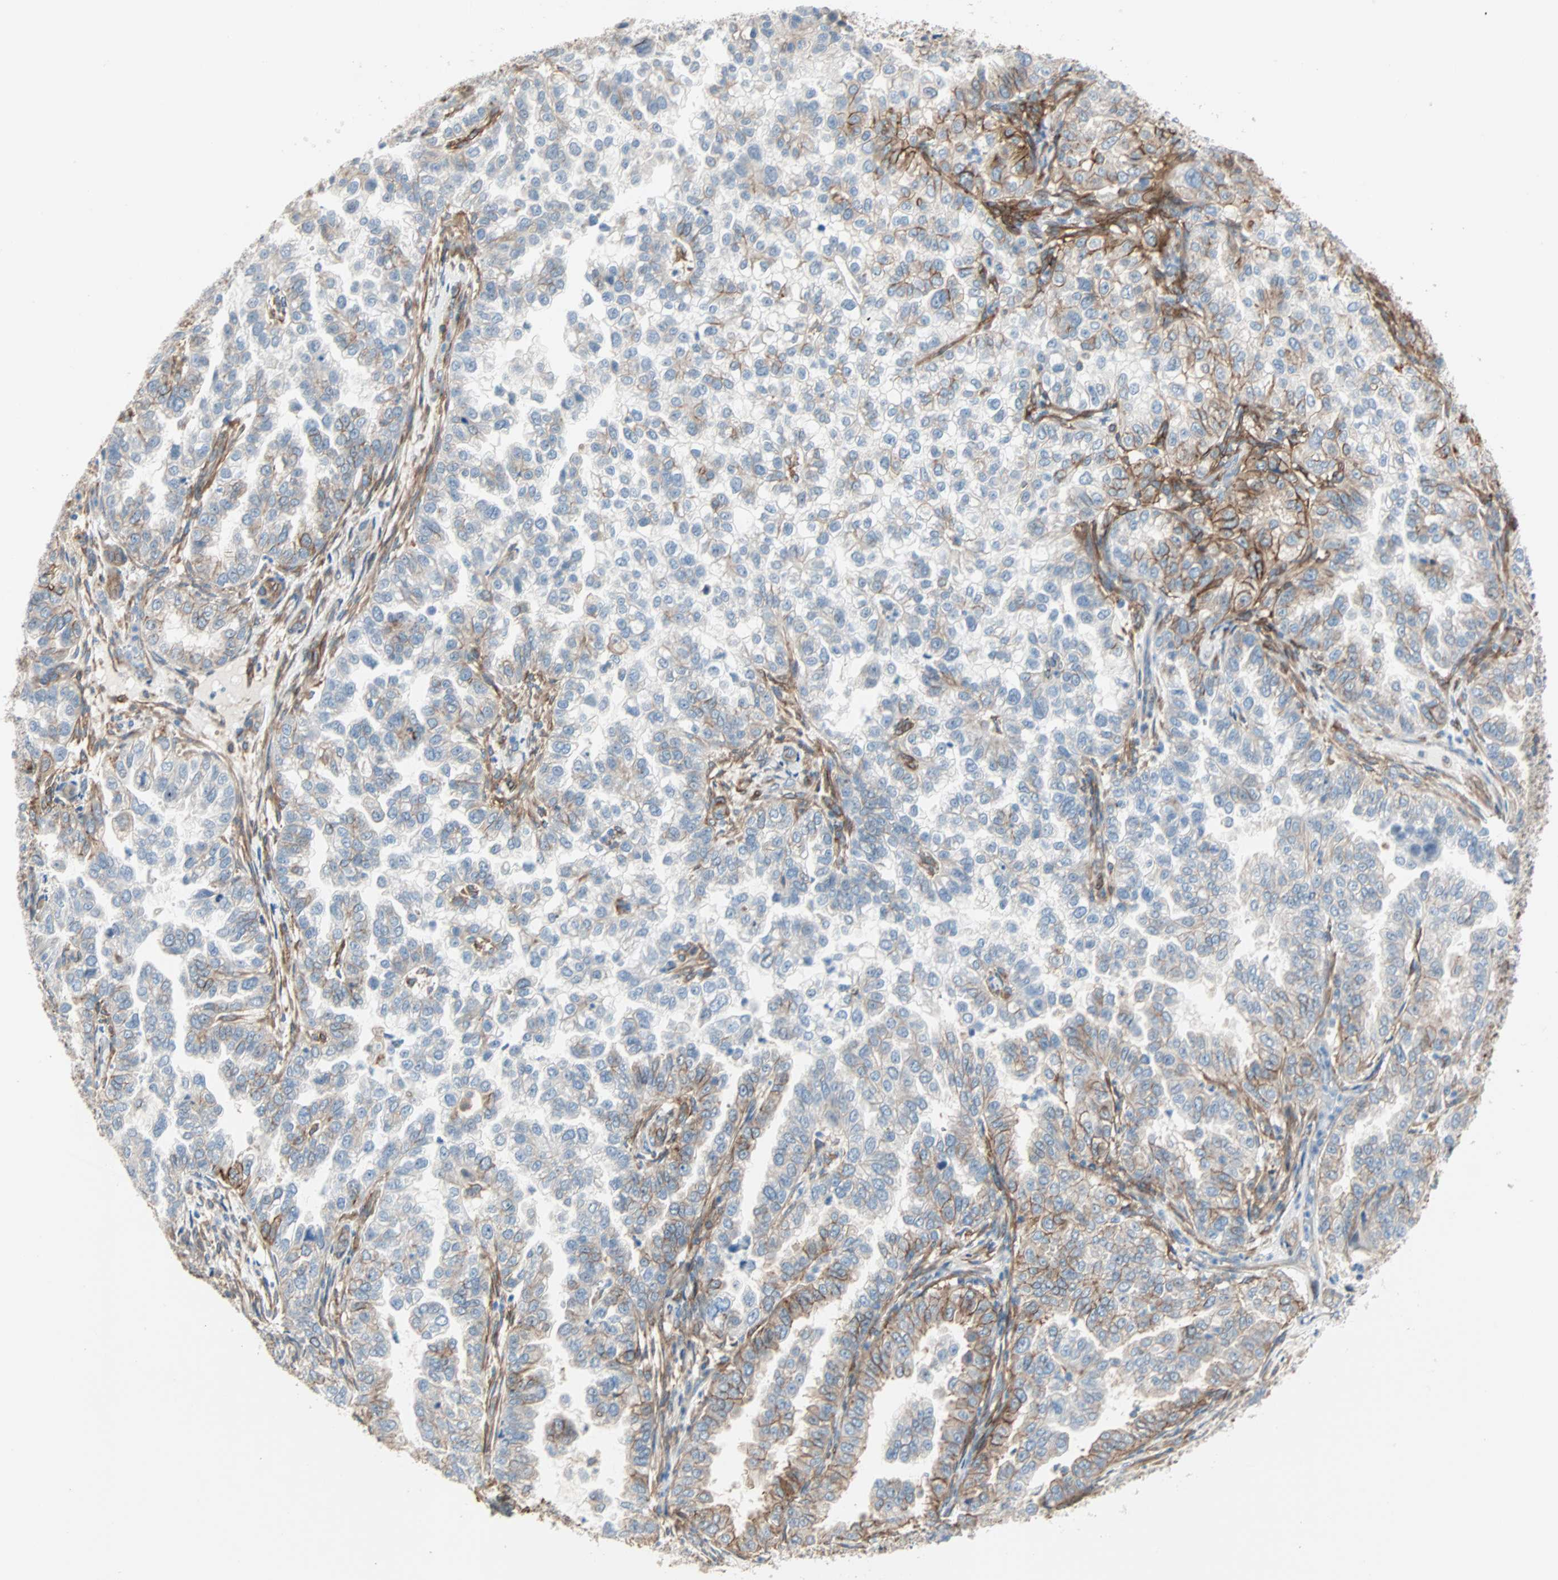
{"staining": {"intensity": "weak", "quantity": "25%-75%", "location": "cytoplasmic/membranous"}, "tissue": "endometrial cancer", "cell_type": "Tumor cells", "image_type": "cancer", "snomed": [{"axis": "morphology", "description": "Adenocarcinoma, NOS"}, {"axis": "topography", "description": "Endometrium"}], "caption": "Weak cytoplasmic/membranous positivity for a protein is appreciated in about 25%-75% of tumor cells of adenocarcinoma (endometrial) using IHC.", "gene": "EPB41L2", "patient": {"sex": "female", "age": 85}}